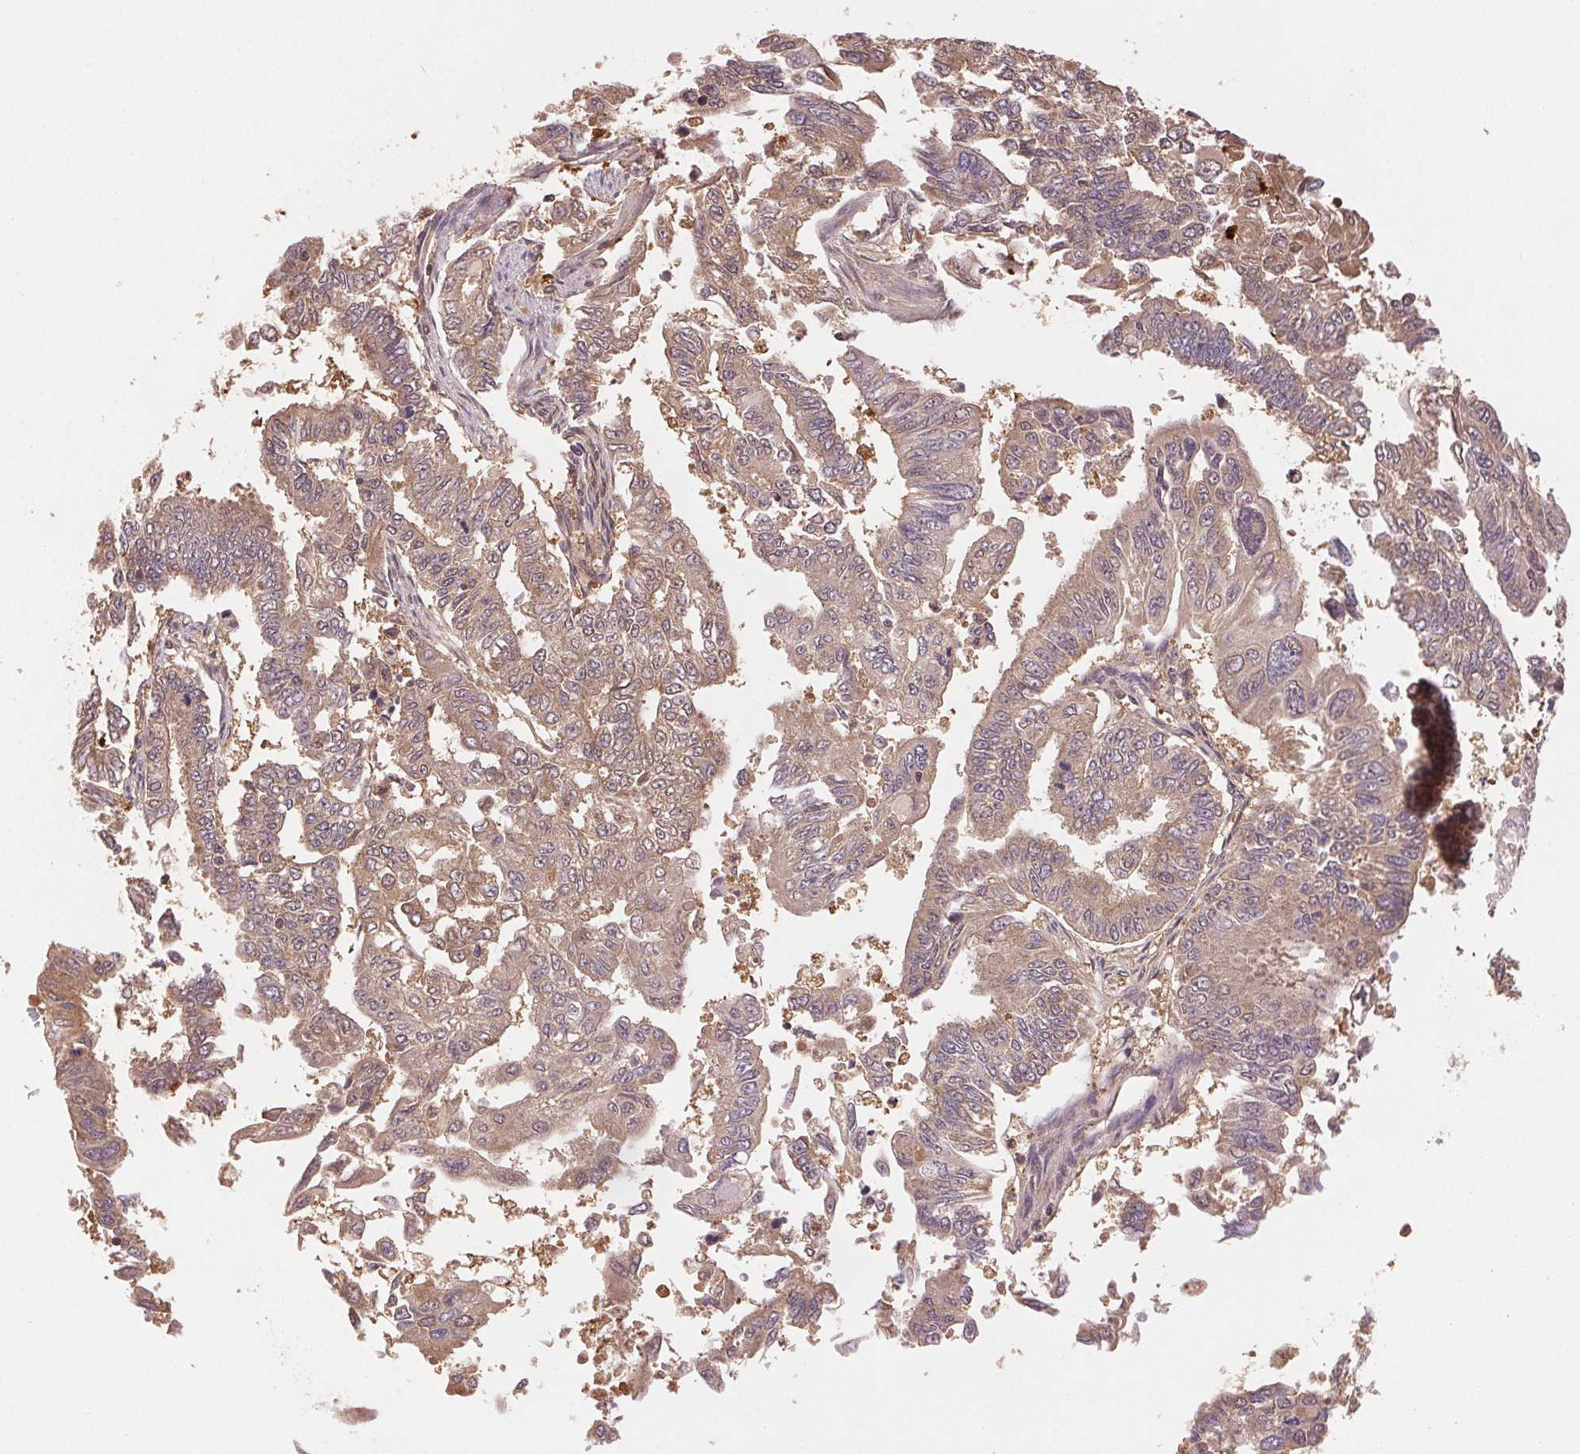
{"staining": {"intensity": "weak", "quantity": ">75%", "location": "cytoplasmic/membranous"}, "tissue": "endometrial cancer", "cell_type": "Tumor cells", "image_type": "cancer", "snomed": [{"axis": "morphology", "description": "Adenocarcinoma, NOS"}, {"axis": "topography", "description": "Uterus"}], "caption": "Endometrial cancer stained with immunohistochemistry demonstrates weak cytoplasmic/membranous positivity in approximately >75% of tumor cells.", "gene": "GDI2", "patient": {"sex": "female", "age": 59}}